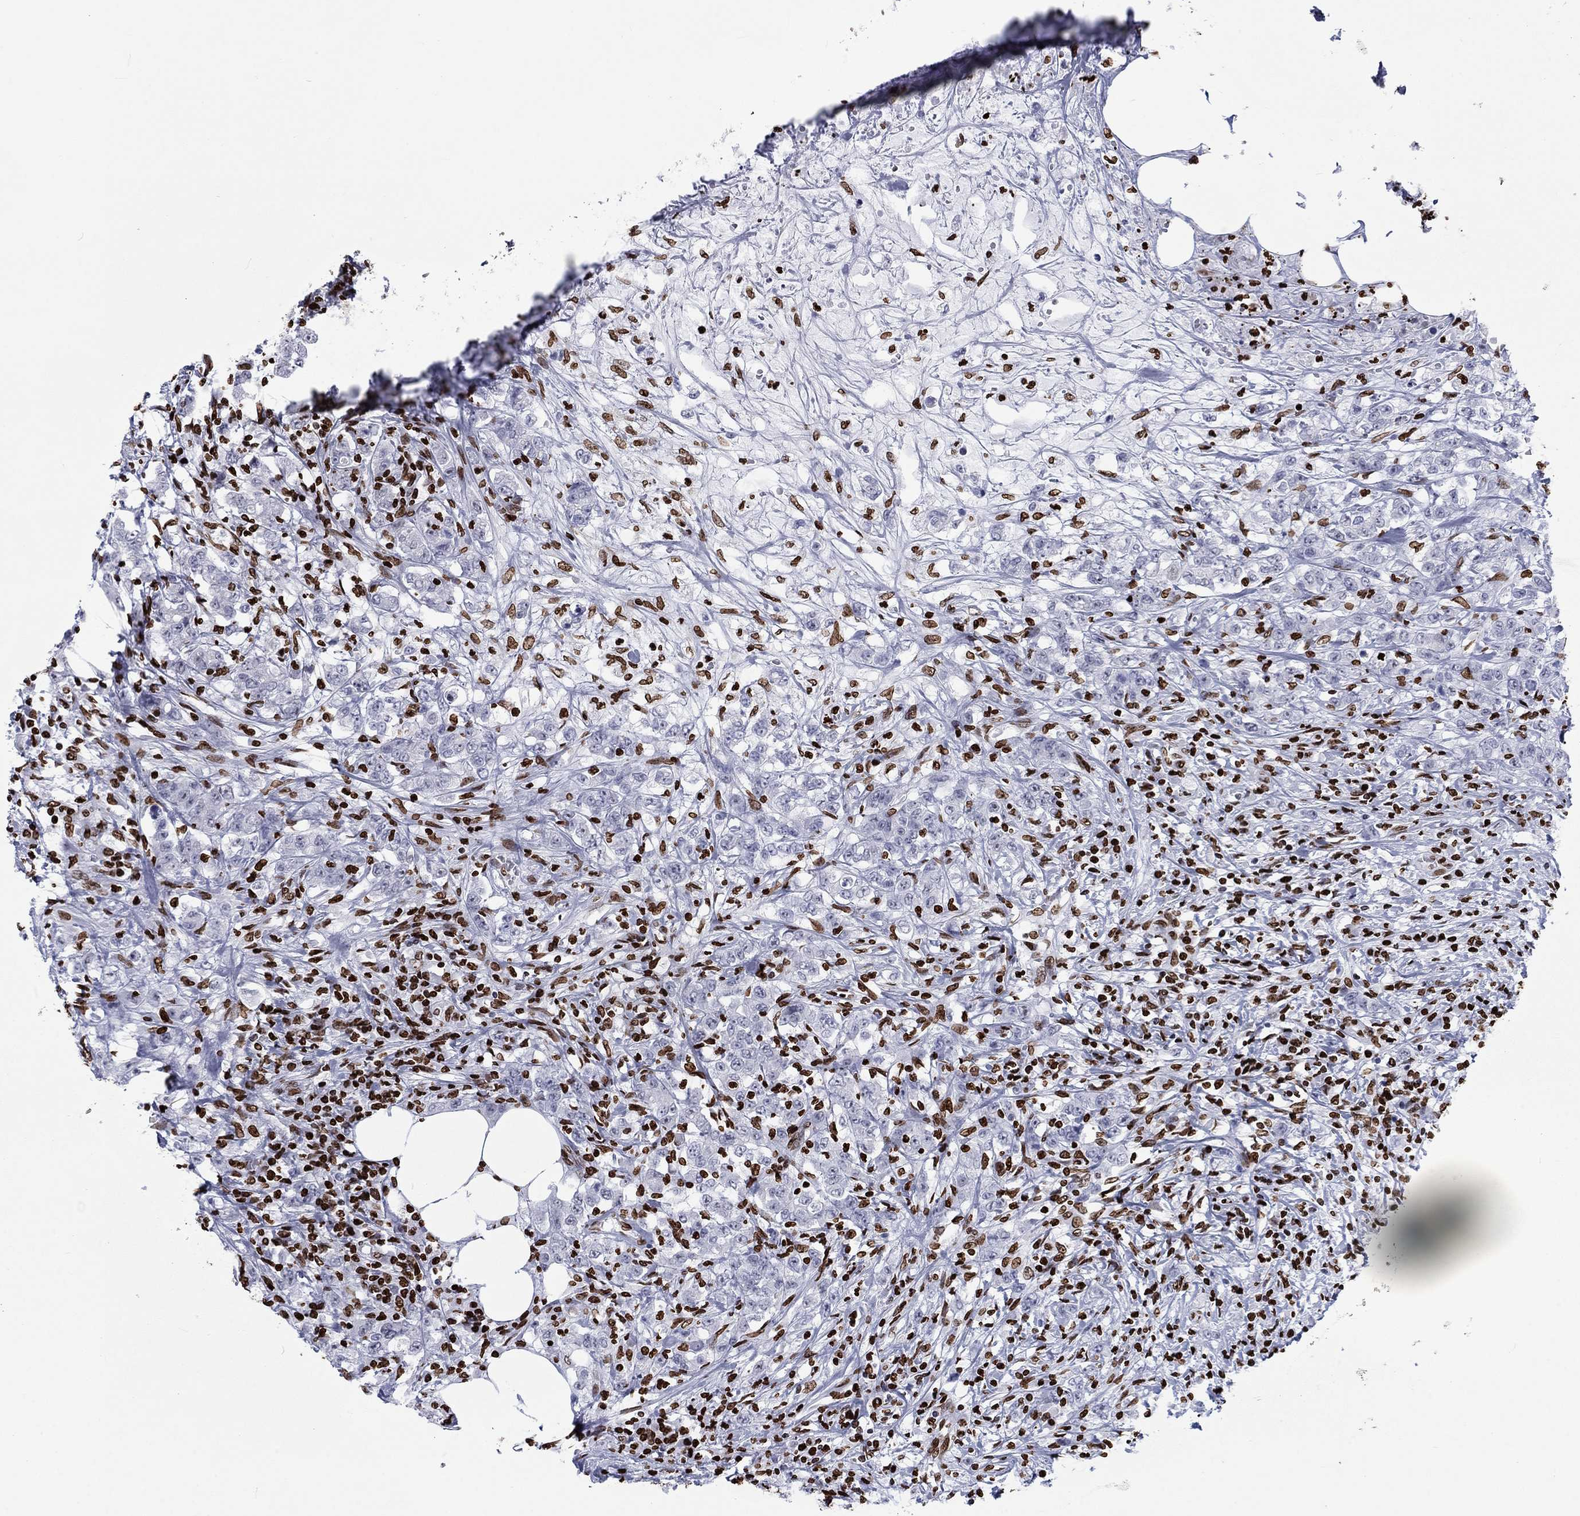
{"staining": {"intensity": "strong", "quantity": ">75%", "location": "nuclear"}, "tissue": "colorectal cancer", "cell_type": "Tumor cells", "image_type": "cancer", "snomed": [{"axis": "morphology", "description": "Adenocarcinoma, NOS"}, {"axis": "topography", "description": "Colon"}], "caption": "Immunohistochemical staining of adenocarcinoma (colorectal) displays high levels of strong nuclear staining in about >75% of tumor cells.", "gene": "H1-5", "patient": {"sex": "female", "age": 48}}